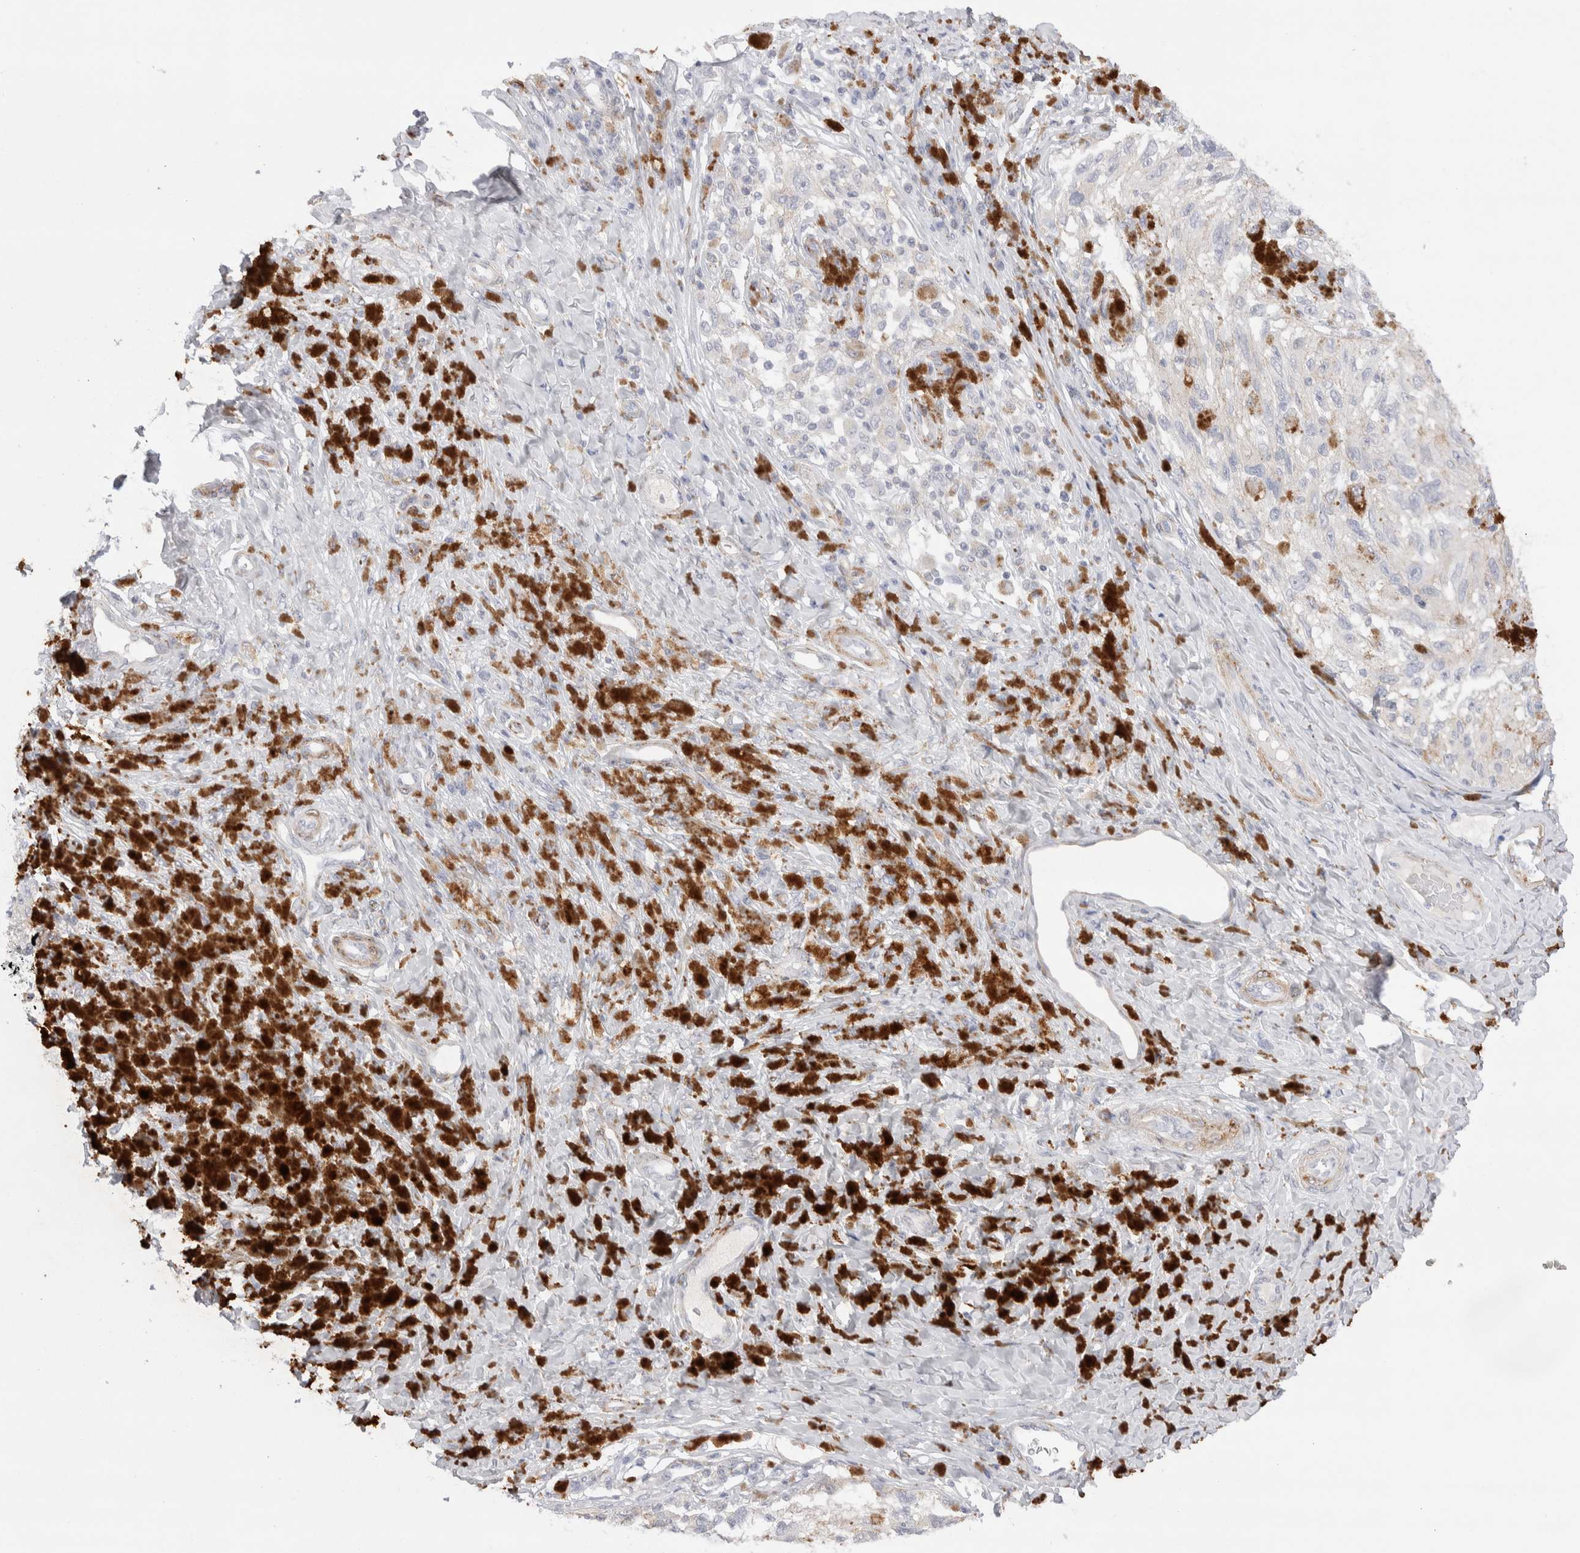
{"staining": {"intensity": "negative", "quantity": "none", "location": "none"}, "tissue": "melanoma", "cell_type": "Tumor cells", "image_type": "cancer", "snomed": [{"axis": "morphology", "description": "Malignant melanoma, NOS"}, {"axis": "topography", "description": "Skin"}], "caption": "Tumor cells are negative for protein expression in human malignant melanoma. The staining was performed using DAB to visualize the protein expression in brown, while the nuclei were stained in blue with hematoxylin (Magnification: 20x).", "gene": "SEPTIN4", "patient": {"sex": "female", "age": 73}}